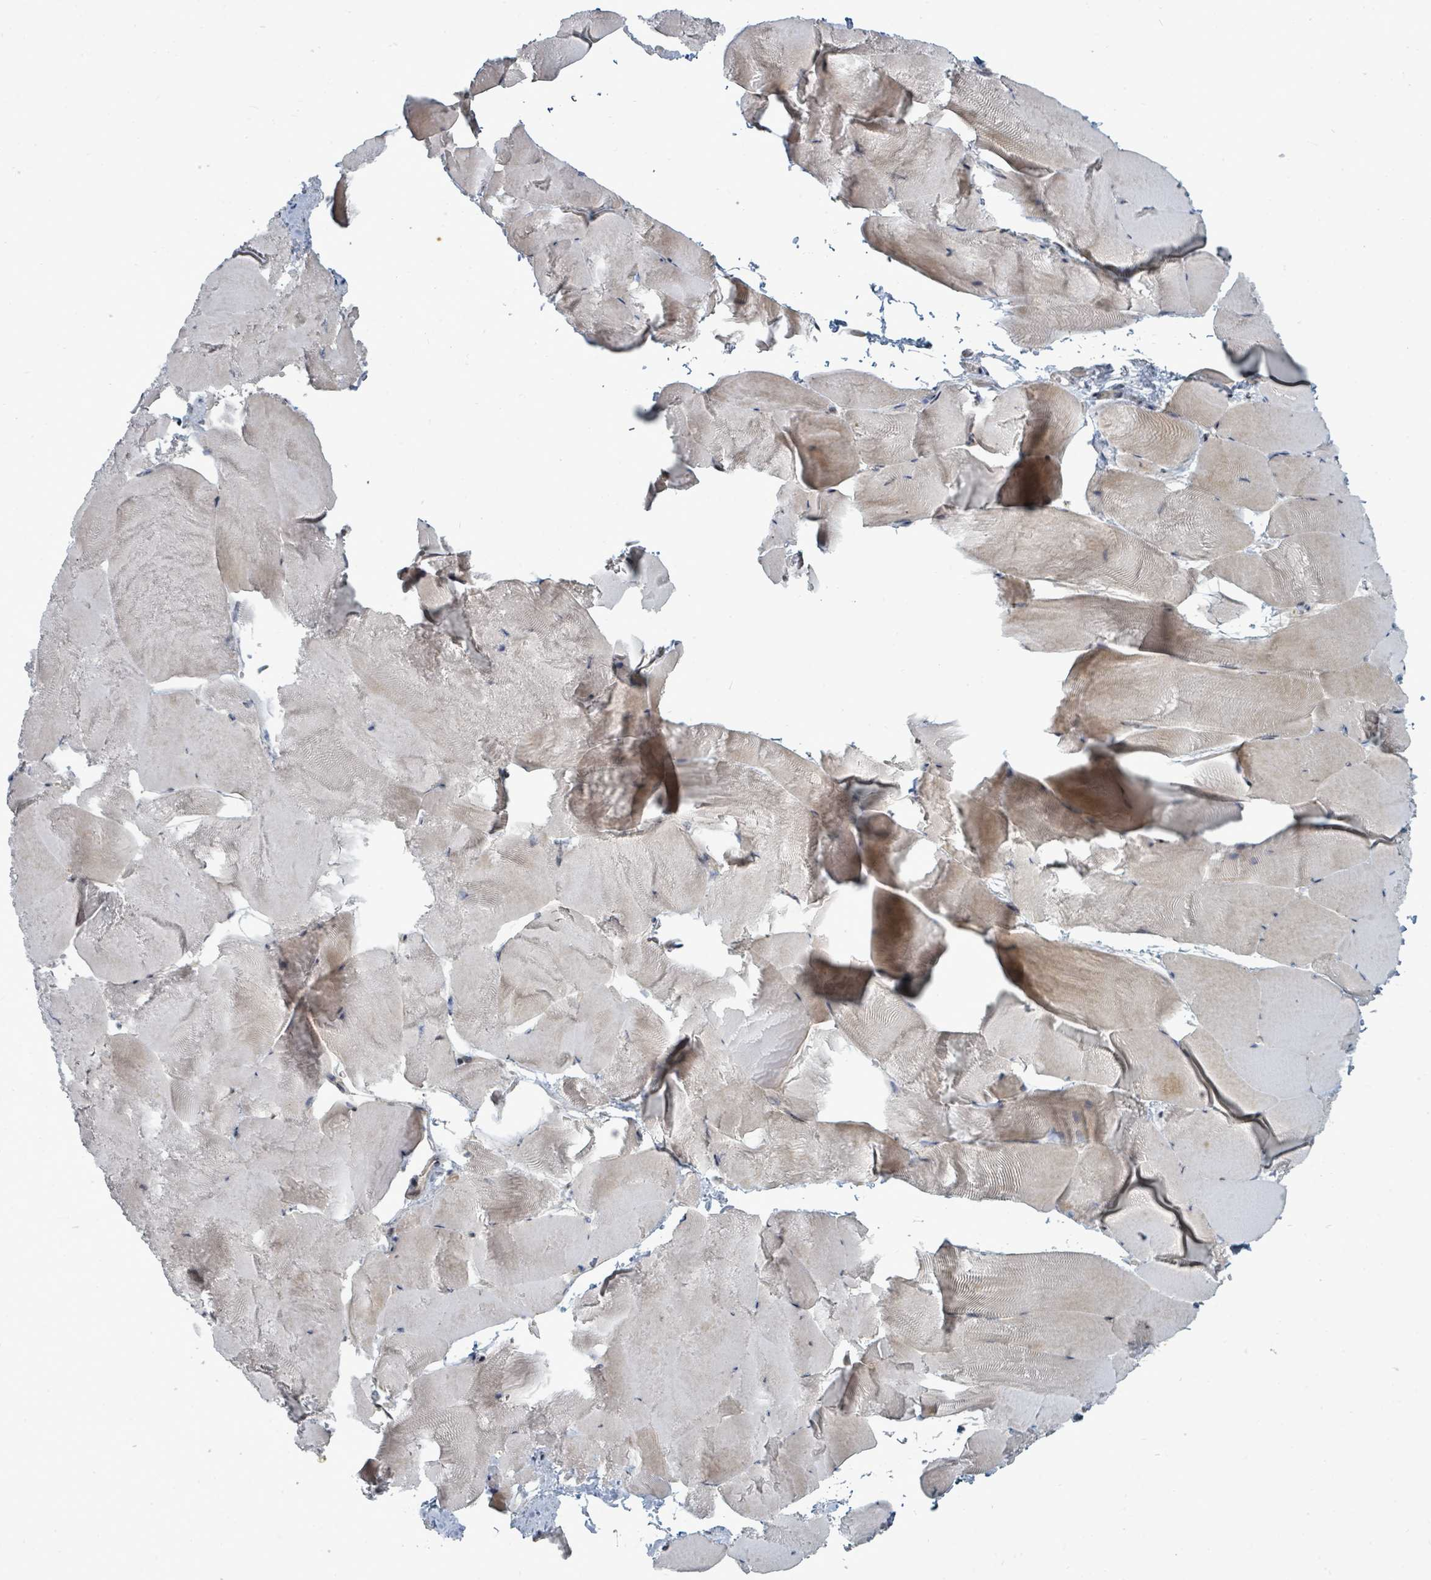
{"staining": {"intensity": "weak", "quantity": "25%-75%", "location": "cytoplasmic/membranous"}, "tissue": "skeletal muscle", "cell_type": "Myocytes", "image_type": "normal", "snomed": [{"axis": "morphology", "description": "Normal tissue, NOS"}, {"axis": "topography", "description": "Skeletal muscle"}], "caption": "This is an image of immunohistochemistry staining of normal skeletal muscle, which shows weak expression in the cytoplasmic/membranous of myocytes.", "gene": "UCK1", "patient": {"sex": "female", "age": 64}}